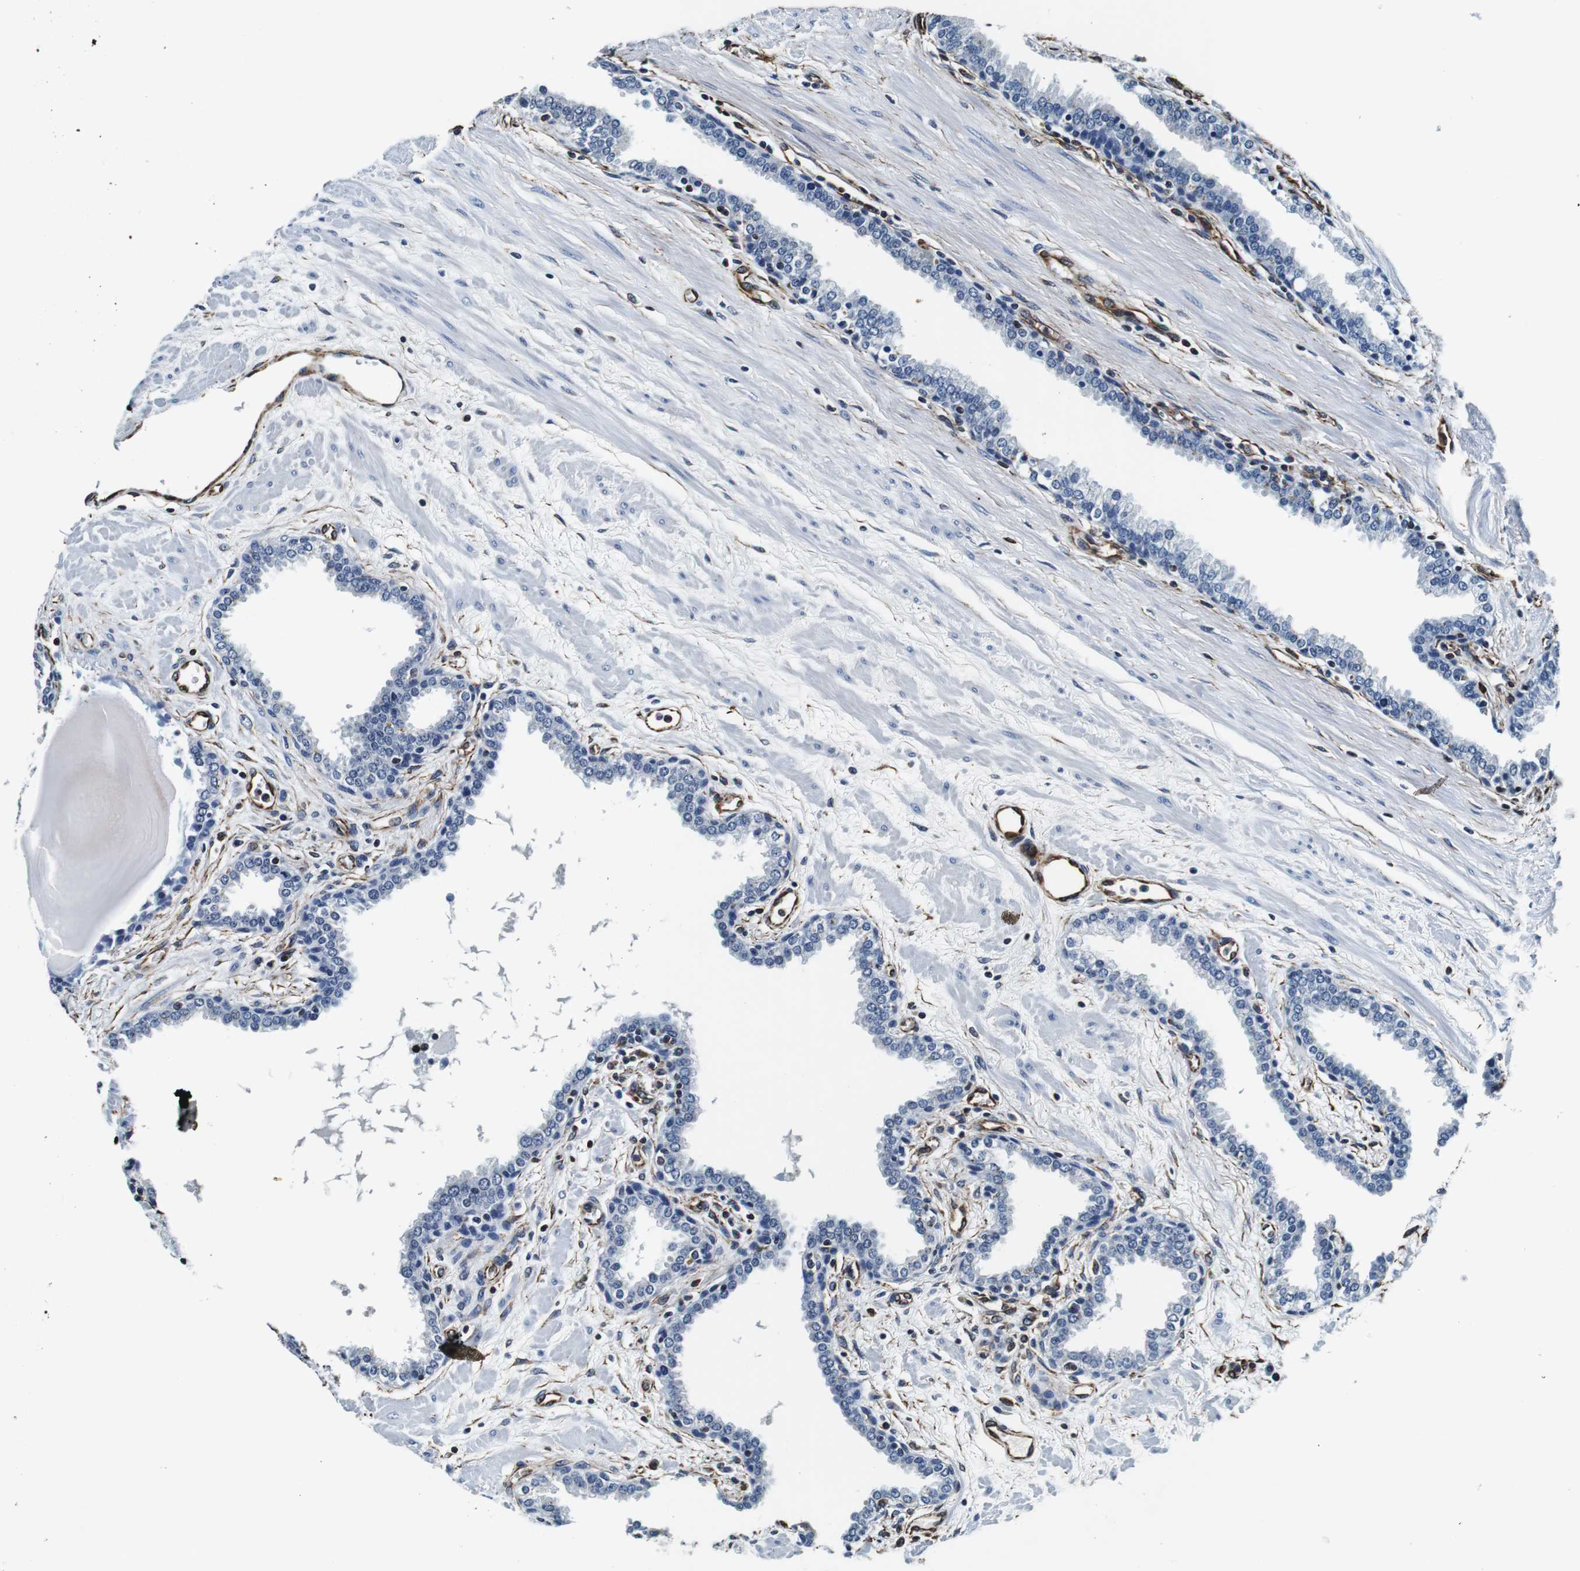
{"staining": {"intensity": "negative", "quantity": "none", "location": "none"}, "tissue": "prostate", "cell_type": "Glandular cells", "image_type": "normal", "snomed": [{"axis": "morphology", "description": "Normal tissue, NOS"}, {"axis": "topography", "description": "Prostate"}], "caption": "The IHC histopathology image has no significant expression in glandular cells of prostate. (Stains: DAB (3,3'-diaminobenzidine) immunohistochemistry with hematoxylin counter stain, Microscopy: brightfield microscopy at high magnification).", "gene": "GJE1", "patient": {"sex": "male", "age": 51}}